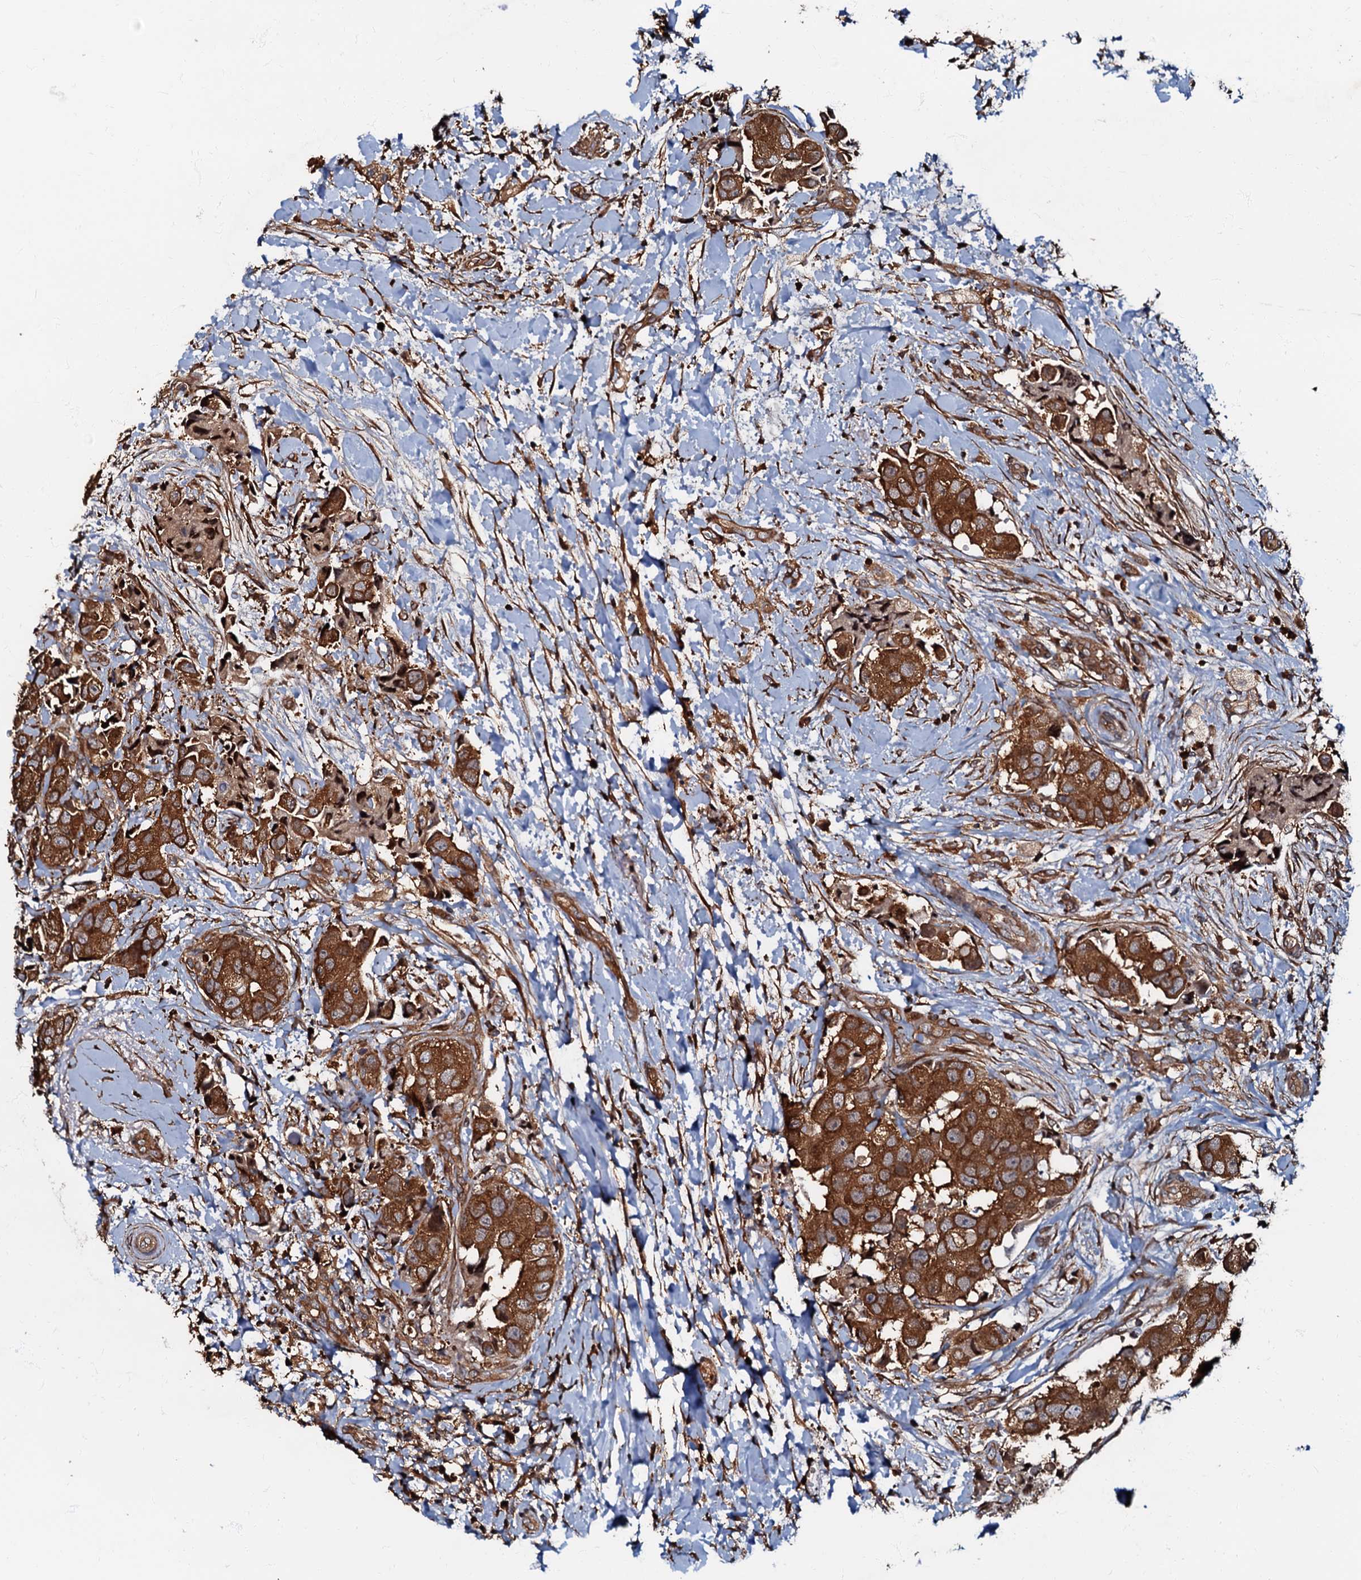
{"staining": {"intensity": "strong", "quantity": ">75%", "location": "cytoplasmic/membranous"}, "tissue": "breast cancer", "cell_type": "Tumor cells", "image_type": "cancer", "snomed": [{"axis": "morphology", "description": "Normal tissue, NOS"}, {"axis": "morphology", "description": "Duct carcinoma"}, {"axis": "topography", "description": "Breast"}], "caption": "Breast cancer tissue shows strong cytoplasmic/membranous positivity in about >75% of tumor cells, visualized by immunohistochemistry. The protein of interest is shown in brown color, while the nuclei are stained blue.", "gene": "OSBP", "patient": {"sex": "female", "age": 62}}